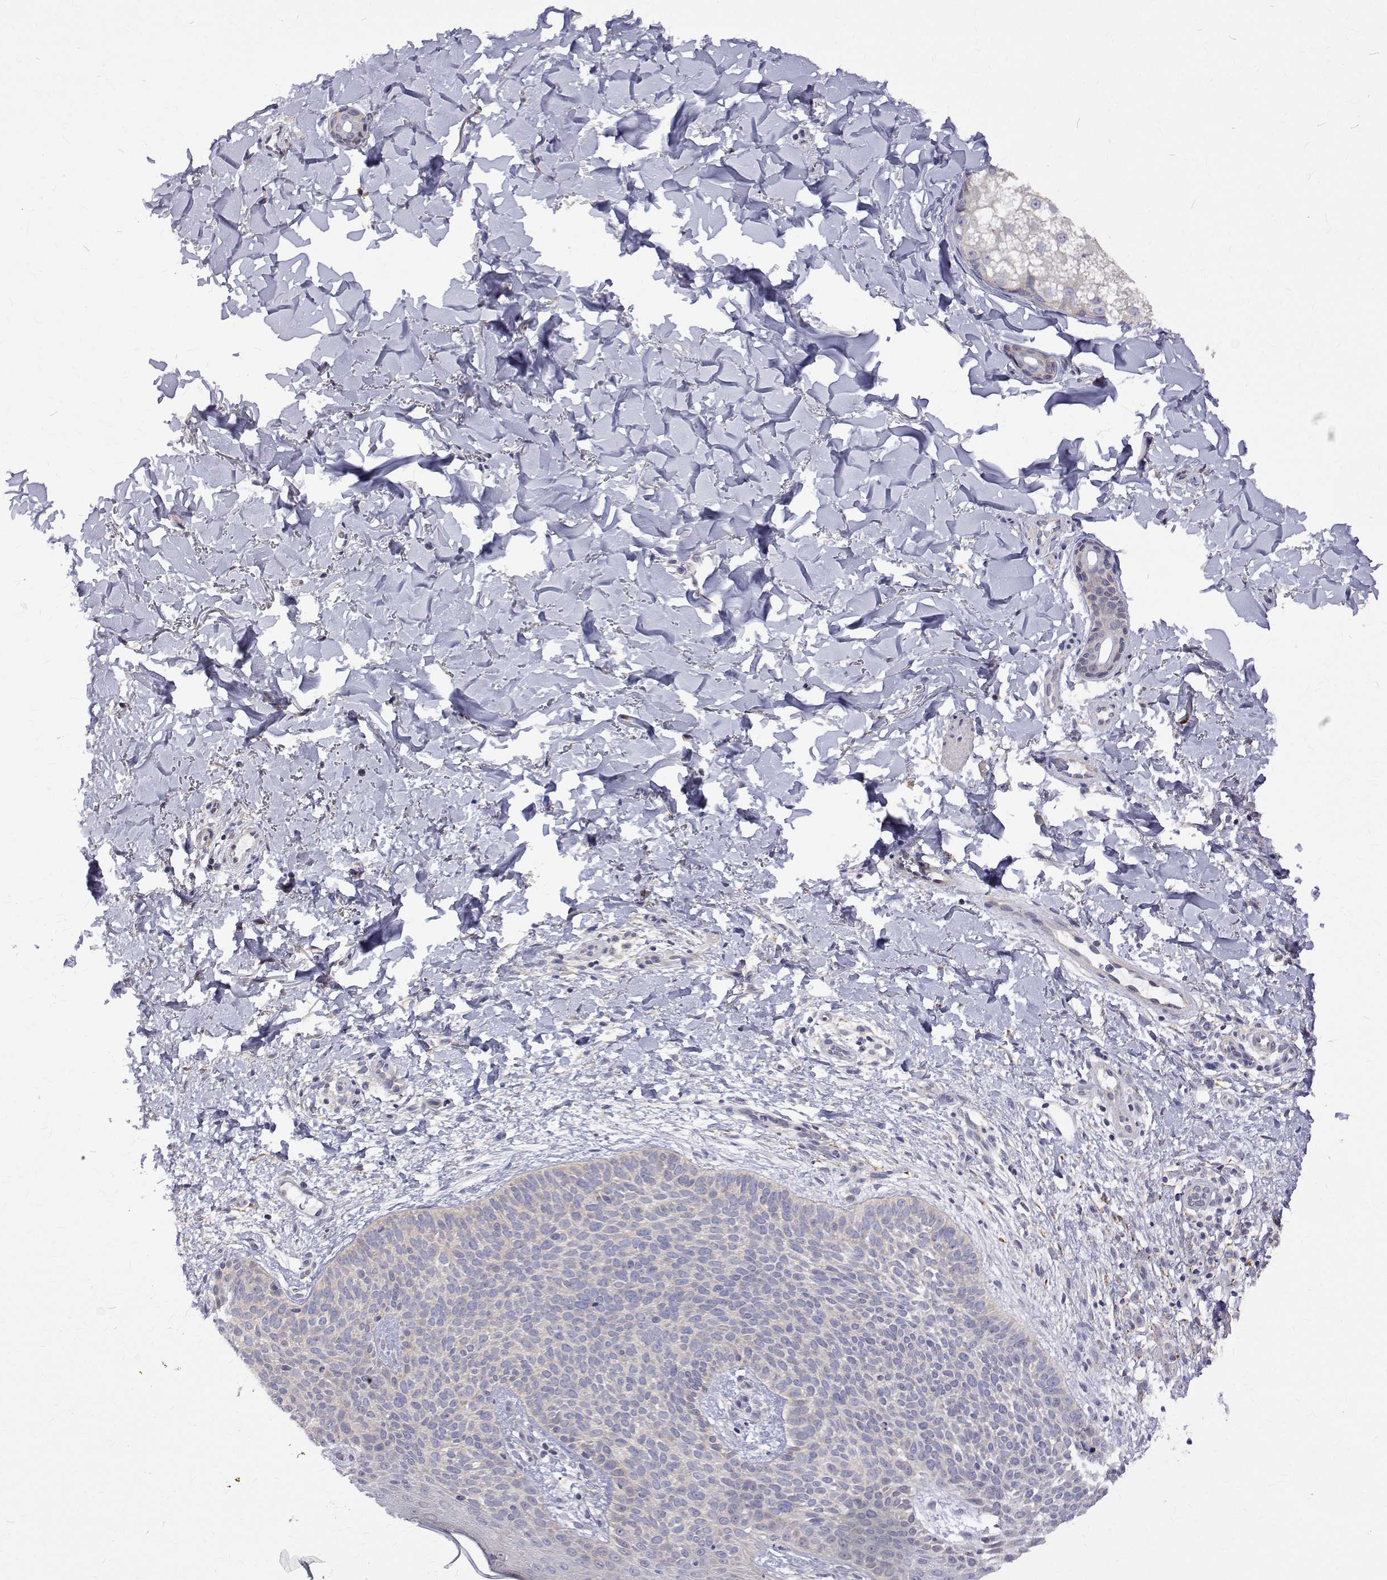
{"staining": {"intensity": "negative", "quantity": "none", "location": "none"}, "tissue": "skin cancer", "cell_type": "Tumor cells", "image_type": "cancer", "snomed": [{"axis": "morphology", "description": "Basal cell carcinoma"}, {"axis": "topography", "description": "Skin"}], "caption": "The histopathology image shows no staining of tumor cells in skin basal cell carcinoma.", "gene": "PADI1", "patient": {"sex": "male", "age": 57}}